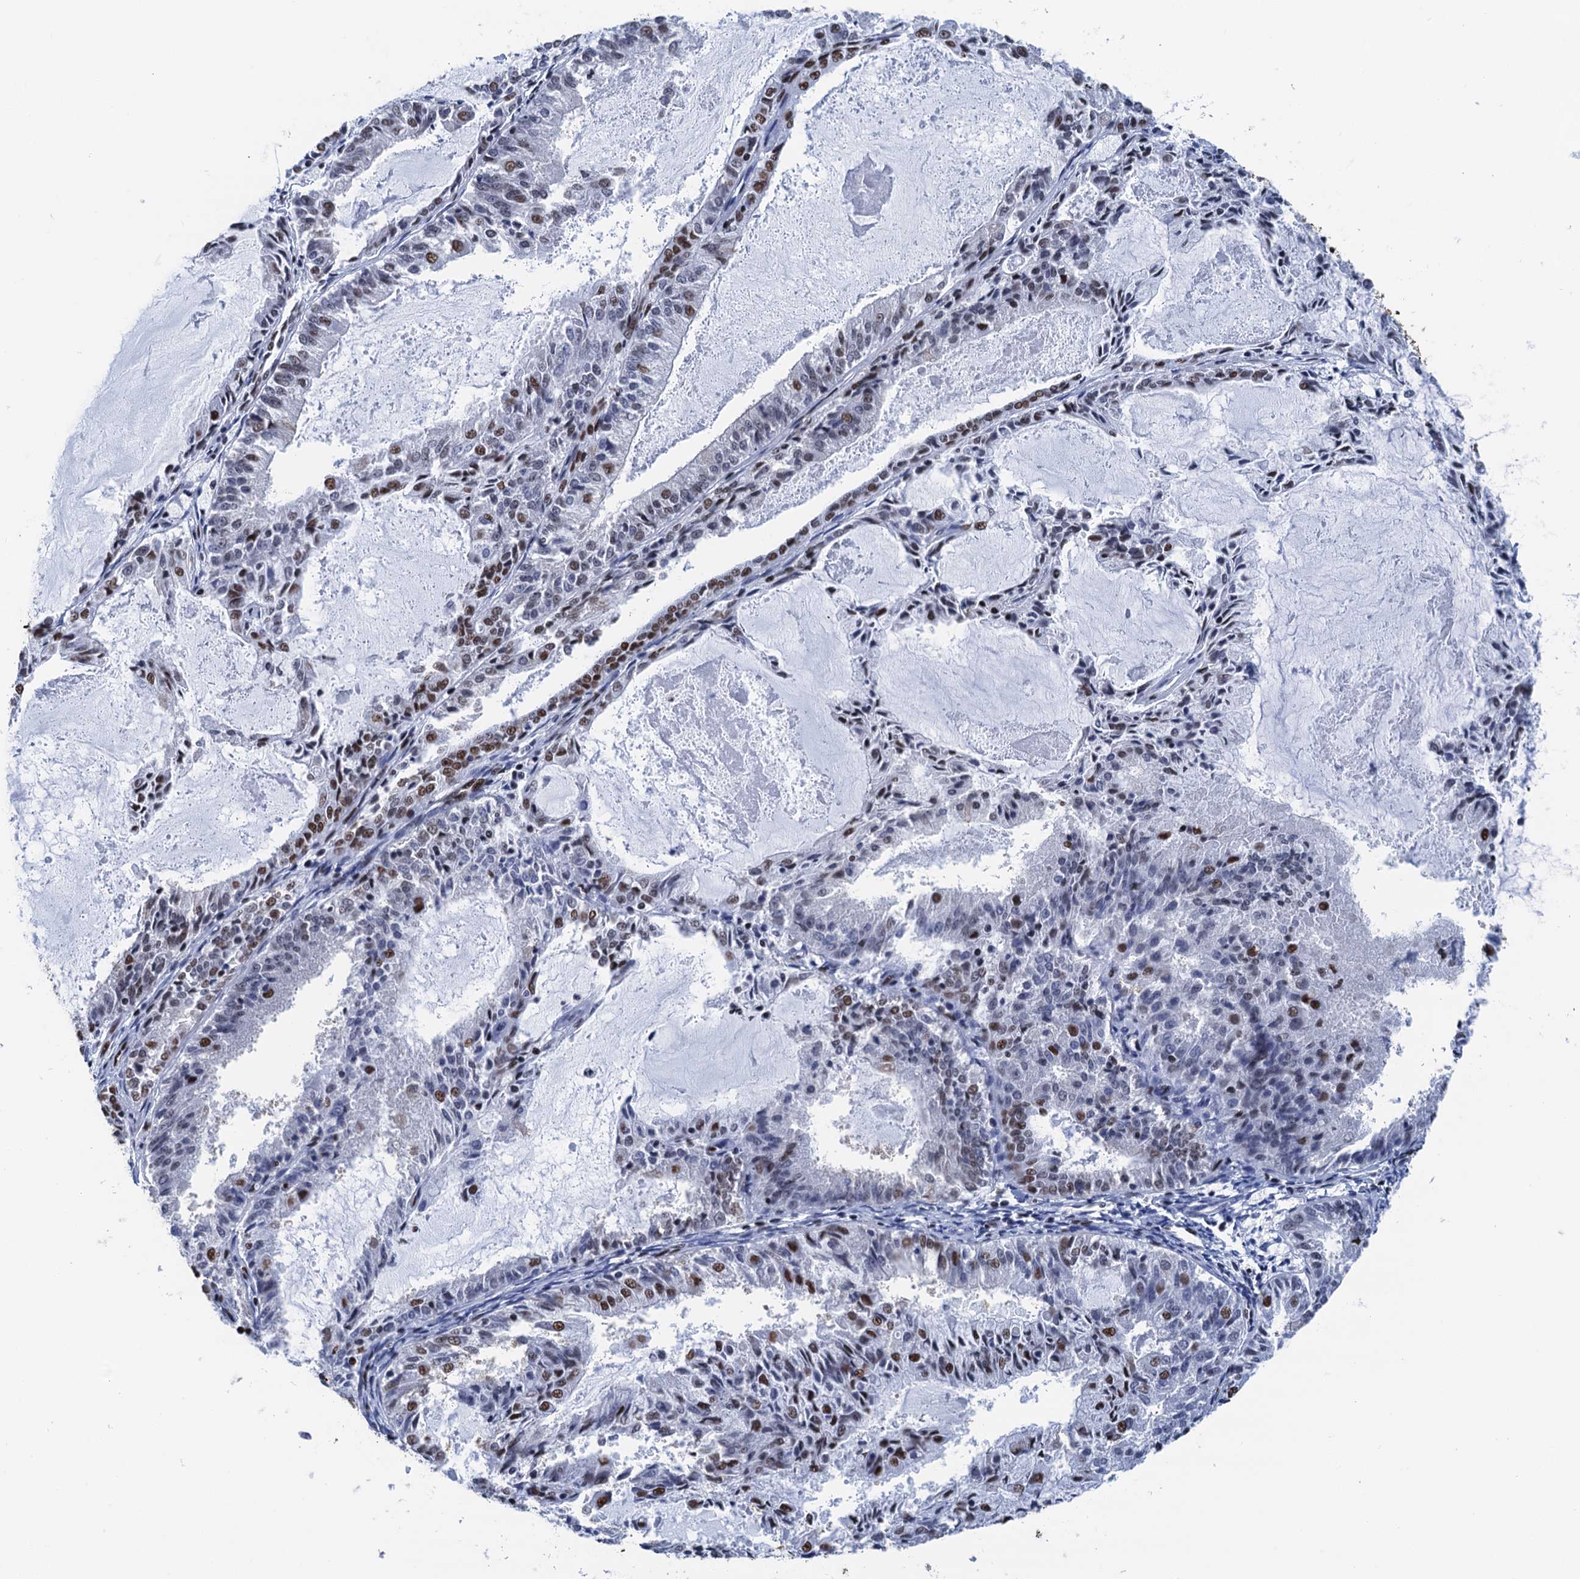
{"staining": {"intensity": "moderate", "quantity": "25%-75%", "location": "nuclear"}, "tissue": "endometrial cancer", "cell_type": "Tumor cells", "image_type": "cancer", "snomed": [{"axis": "morphology", "description": "Adenocarcinoma, NOS"}, {"axis": "topography", "description": "Endometrium"}], "caption": "Immunohistochemical staining of human endometrial cancer exhibits medium levels of moderate nuclear protein positivity in about 25%-75% of tumor cells. Immunohistochemistry (ihc) stains the protein in brown and the nuclei are stained blue.", "gene": "UBA2", "patient": {"sex": "female", "age": 57}}